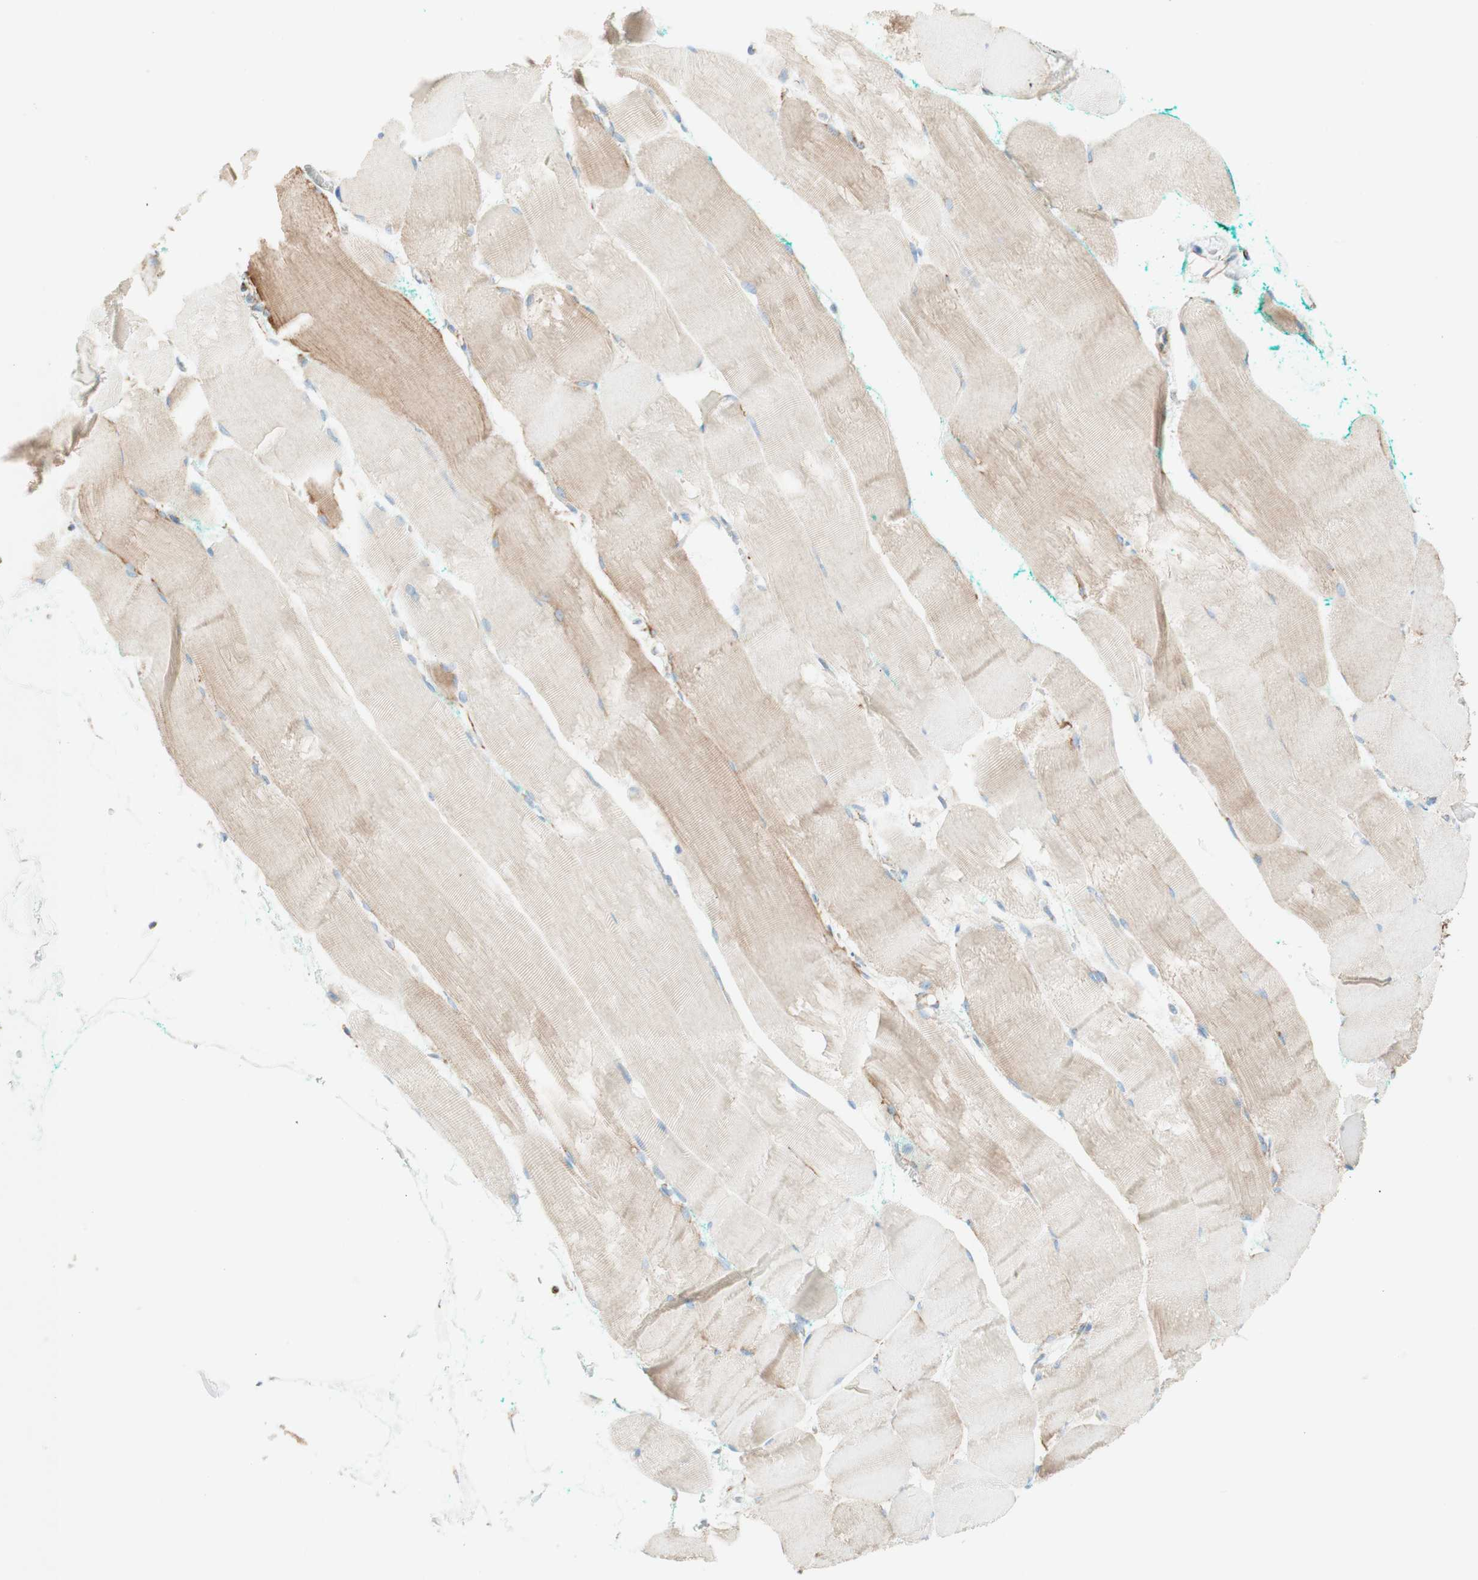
{"staining": {"intensity": "moderate", "quantity": "25%-75%", "location": "cytoplasmic/membranous"}, "tissue": "skeletal muscle", "cell_type": "Myocytes", "image_type": "normal", "snomed": [{"axis": "morphology", "description": "Normal tissue, NOS"}, {"axis": "morphology", "description": "Squamous cell carcinoma, NOS"}, {"axis": "topography", "description": "Skeletal muscle"}], "caption": "Protein staining of unremarkable skeletal muscle demonstrates moderate cytoplasmic/membranous staining in approximately 25%-75% of myocytes. (DAB (3,3'-diaminobenzidine) = brown stain, brightfield microscopy at high magnification).", "gene": "TOMM20", "patient": {"sex": "male", "age": 51}}